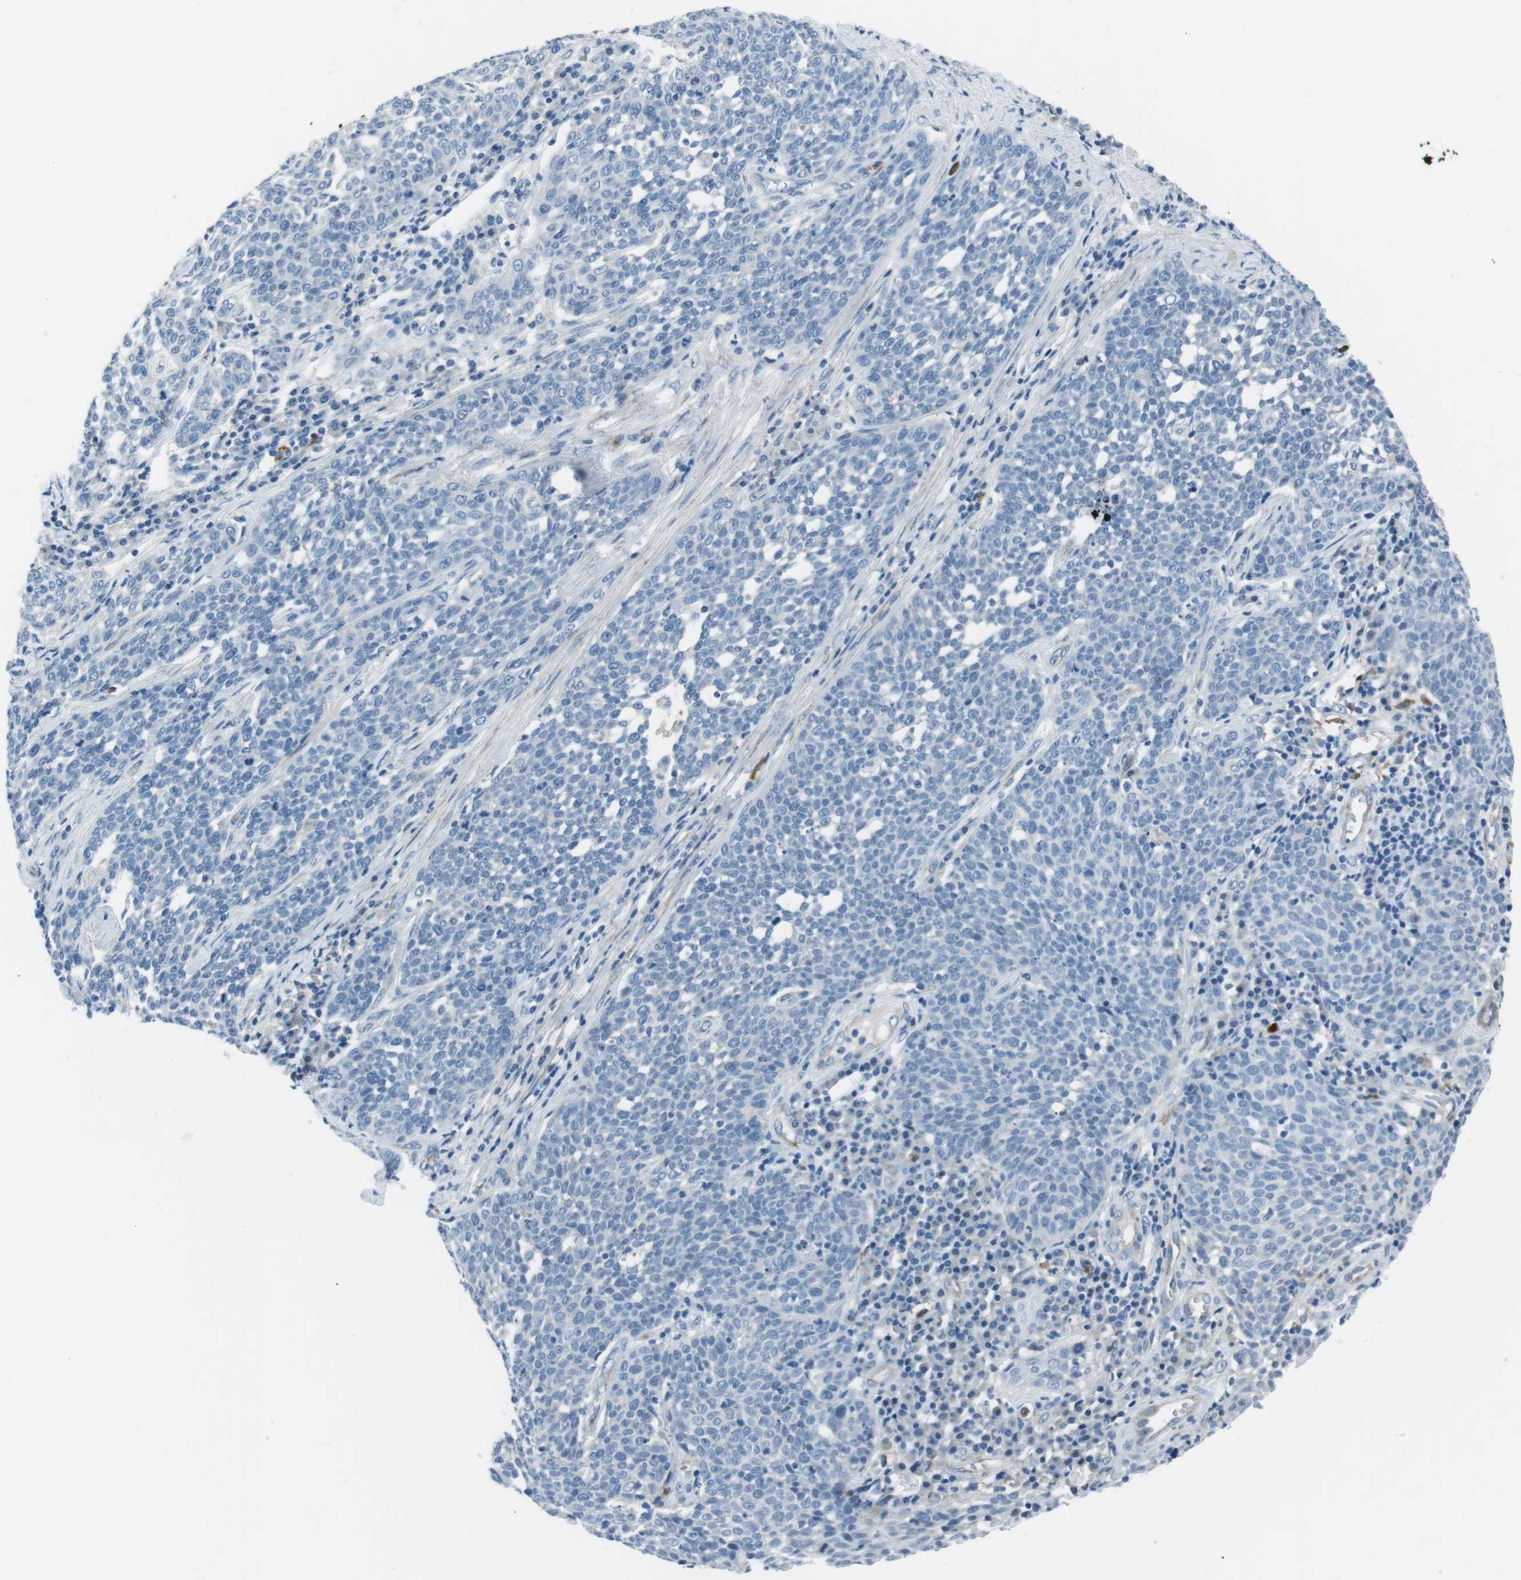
{"staining": {"intensity": "negative", "quantity": "none", "location": "none"}, "tissue": "cervical cancer", "cell_type": "Tumor cells", "image_type": "cancer", "snomed": [{"axis": "morphology", "description": "Squamous cell carcinoma, NOS"}, {"axis": "topography", "description": "Cervix"}], "caption": "A photomicrograph of human cervical cancer (squamous cell carcinoma) is negative for staining in tumor cells.", "gene": "CSF2RA", "patient": {"sex": "female", "age": 34}}